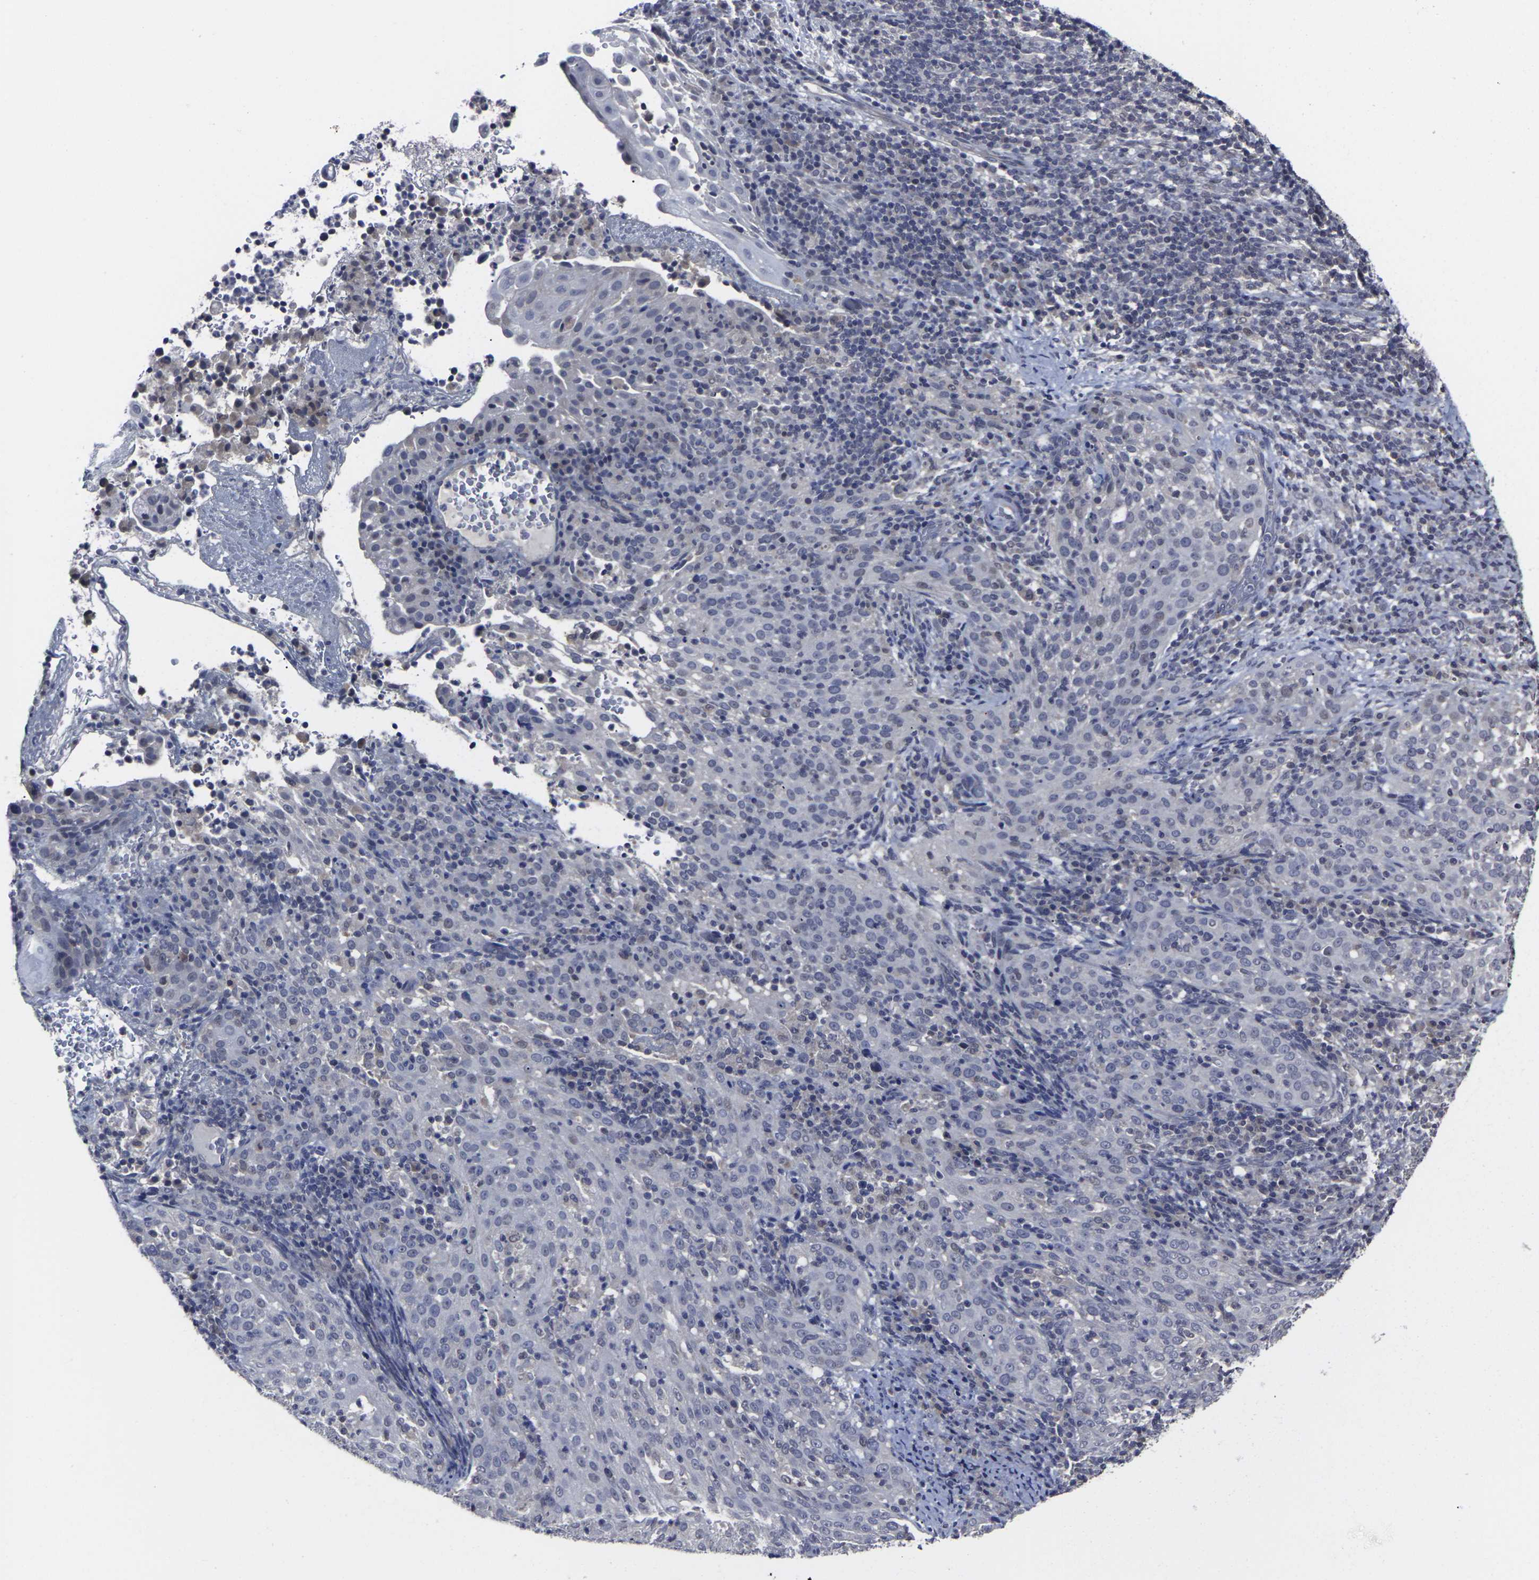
{"staining": {"intensity": "negative", "quantity": "none", "location": "none"}, "tissue": "cervical cancer", "cell_type": "Tumor cells", "image_type": "cancer", "snomed": [{"axis": "morphology", "description": "Squamous cell carcinoma, NOS"}, {"axis": "topography", "description": "Cervix"}], "caption": "The immunohistochemistry (IHC) micrograph has no significant expression in tumor cells of cervical squamous cell carcinoma tissue.", "gene": "MSANTD4", "patient": {"sex": "female", "age": 51}}